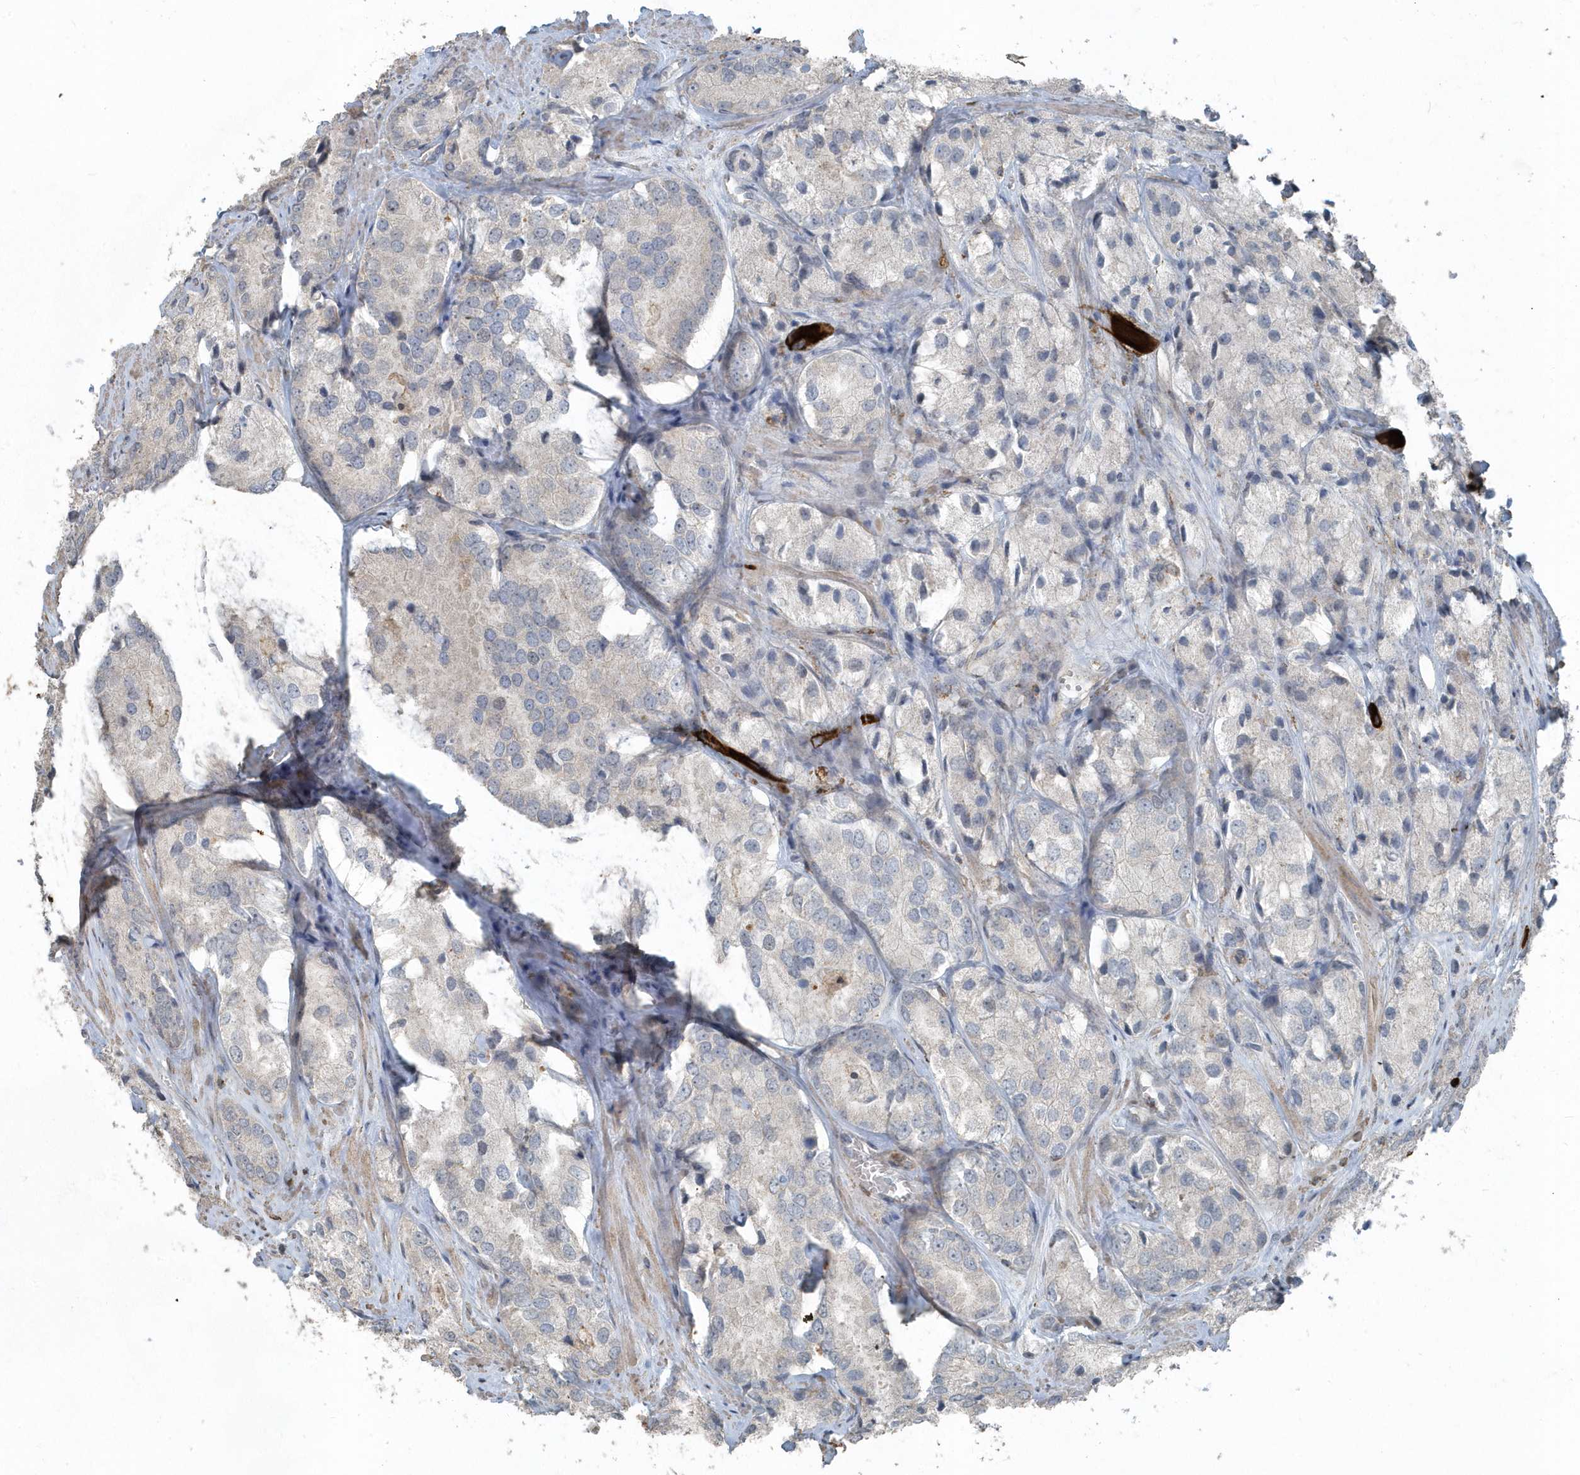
{"staining": {"intensity": "negative", "quantity": "none", "location": "none"}, "tissue": "prostate cancer", "cell_type": "Tumor cells", "image_type": "cancer", "snomed": [{"axis": "morphology", "description": "Adenocarcinoma, High grade"}, {"axis": "topography", "description": "Prostate"}], "caption": "The histopathology image reveals no significant staining in tumor cells of high-grade adenocarcinoma (prostate). The staining was performed using DAB (3,3'-diaminobenzidine) to visualize the protein expression in brown, while the nuclei were stained in blue with hematoxylin (Magnification: 20x).", "gene": "ACTC1", "patient": {"sex": "male", "age": 66}}